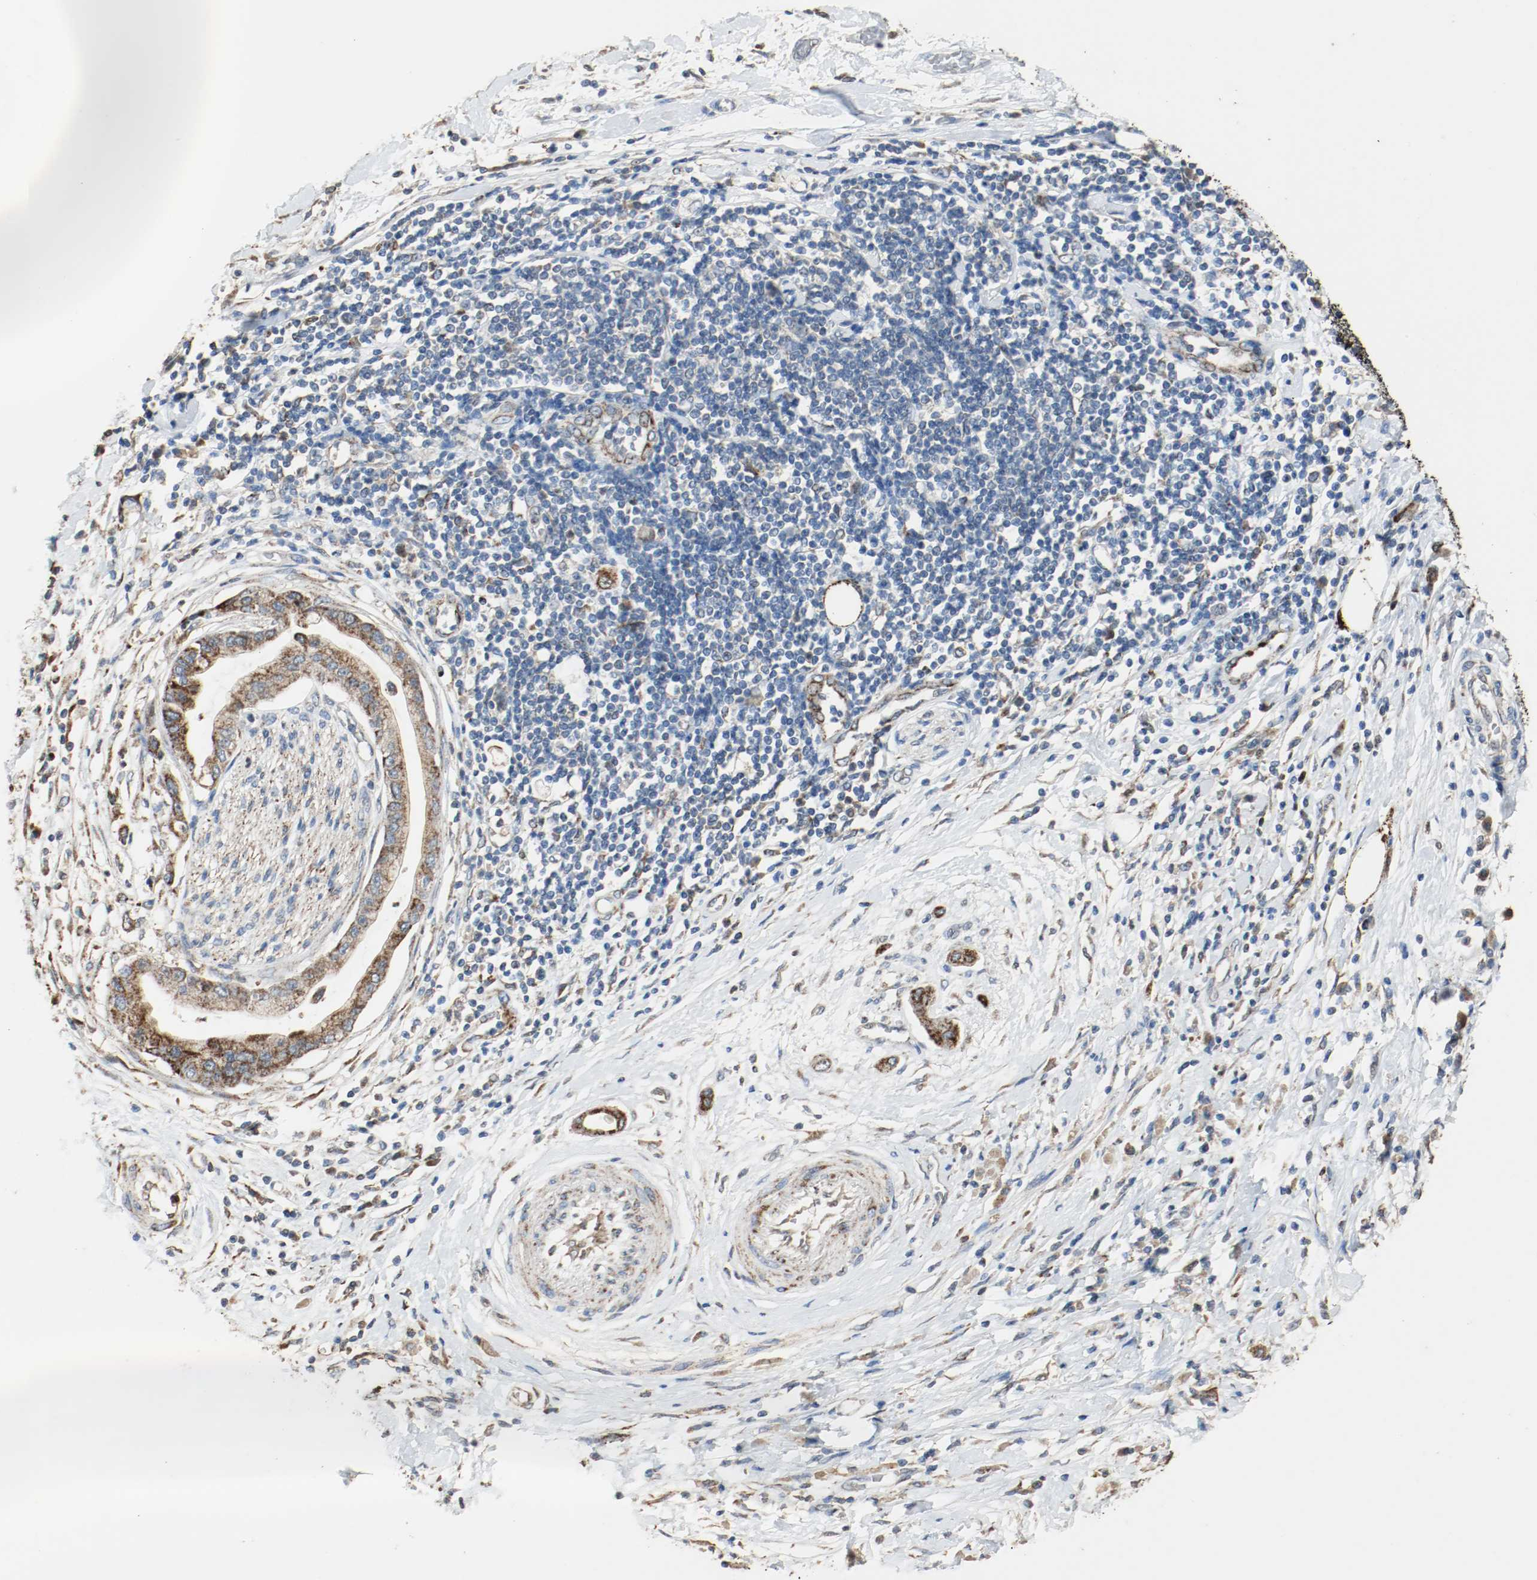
{"staining": {"intensity": "strong", "quantity": ">75%", "location": "cytoplasmic/membranous"}, "tissue": "pancreatic cancer", "cell_type": "Tumor cells", "image_type": "cancer", "snomed": [{"axis": "morphology", "description": "Adenocarcinoma, NOS"}, {"axis": "morphology", "description": "Adenocarcinoma, metastatic, NOS"}, {"axis": "topography", "description": "Lymph node"}, {"axis": "topography", "description": "Pancreas"}, {"axis": "topography", "description": "Duodenum"}], "caption": "Immunohistochemical staining of human pancreatic cancer (metastatic adenocarcinoma) exhibits strong cytoplasmic/membranous protein positivity in approximately >75% of tumor cells. (Brightfield microscopy of DAB IHC at high magnification).", "gene": "ALDH4A1", "patient": {"sex": "female", "age": 64}}